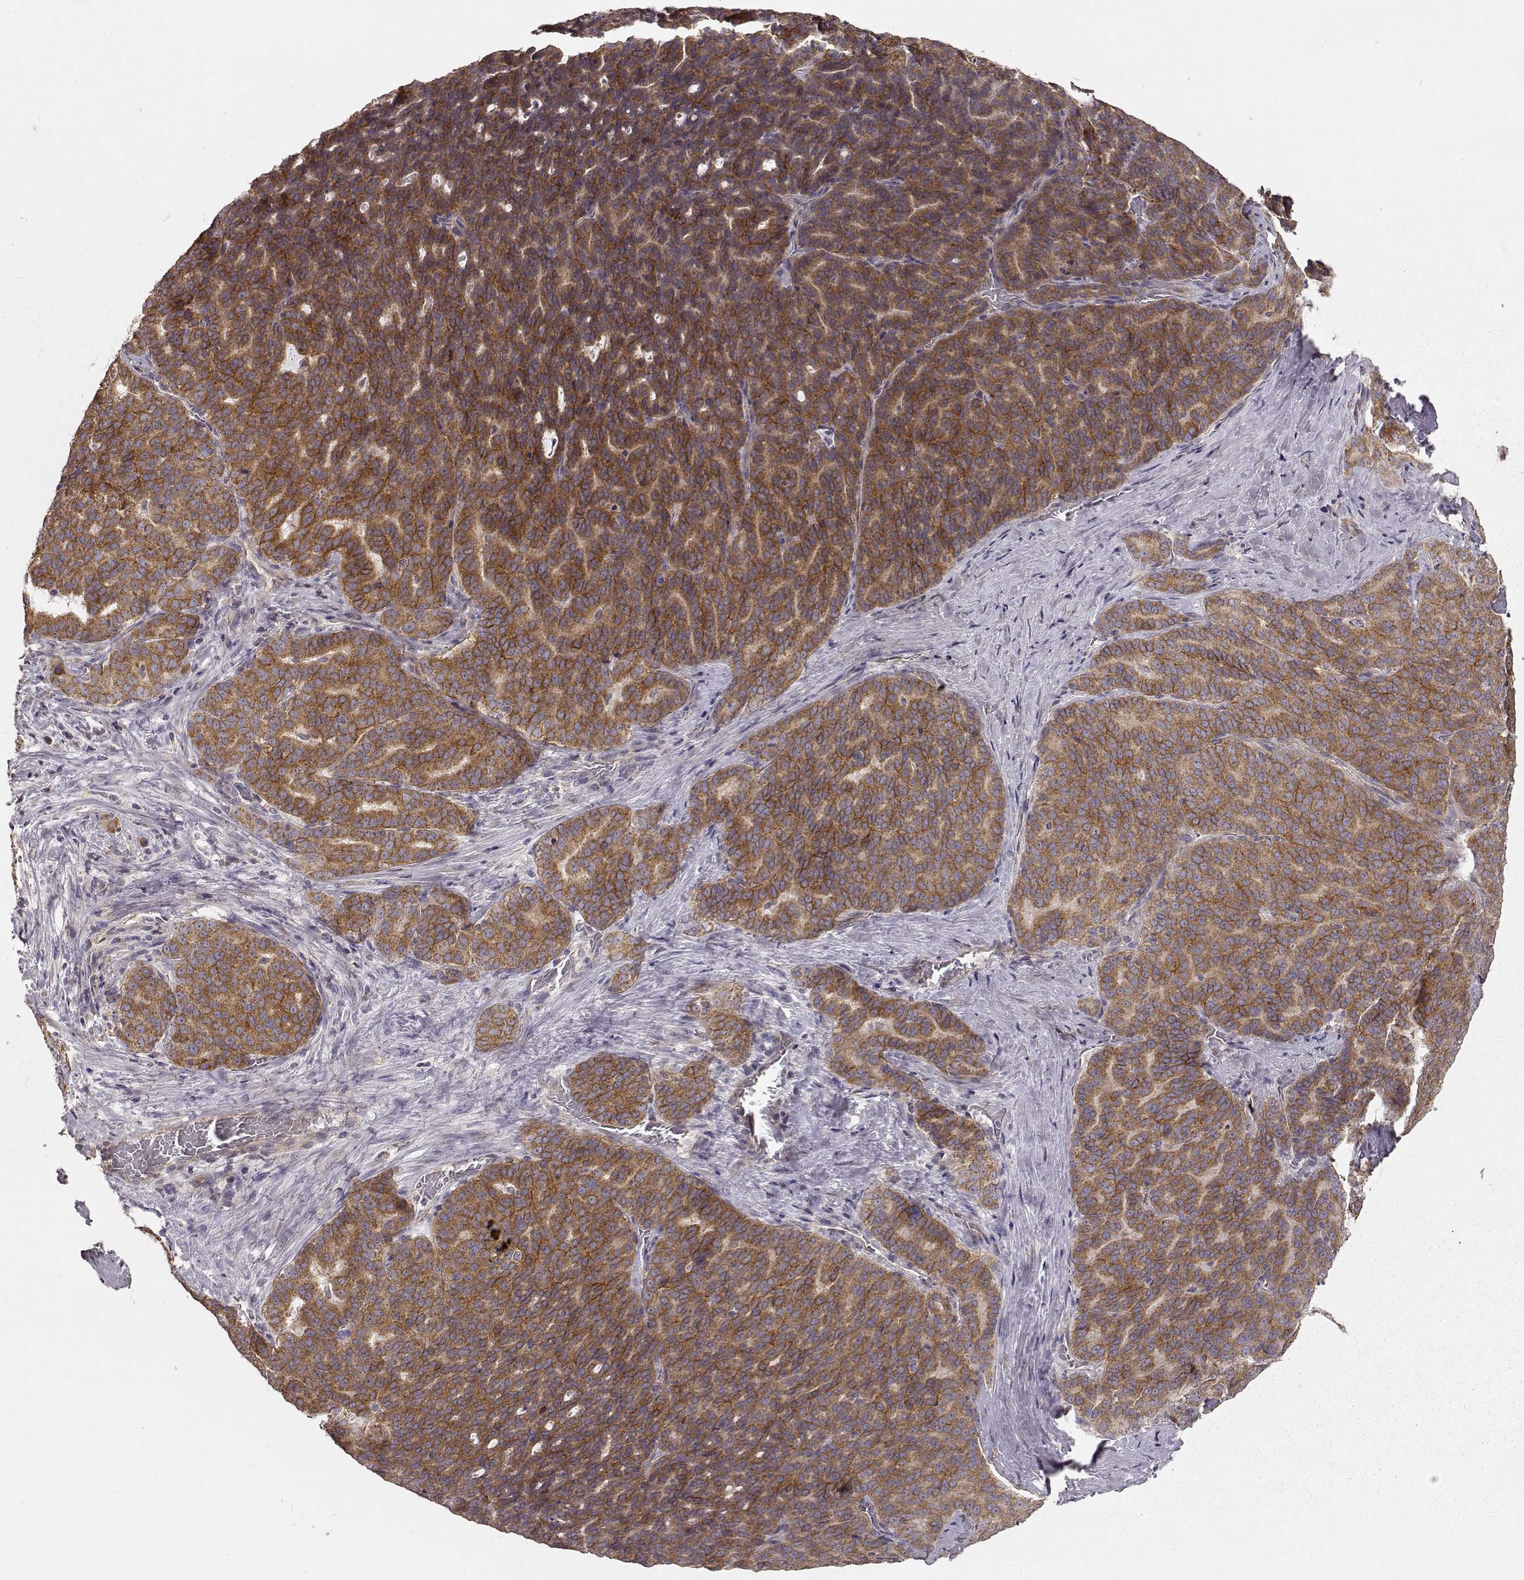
{"staining": {"intensity": "strong", "quantity": ">75%", "location": "cytoplasmic/membranous"}, "tissue": "liver cancer", "cell_type": "Tumor cells", "image_type": "cancer", "snomed": [{"axis": "morphology", "description": "Cholangiocarcinoma"}, {"axis": "topography", "description": "Liver"}], "caption": "Immunohistochemistry staining of liver cancer, which demonstrates high levels of strong cytoplasmic/membranous positivity in about >75% of tumor cells indicating strong cytoplasmic/membranous protein positivity. The staining was performed using DAB (3,3'-diaminobenzidine) (brown) for protein detection and nuclei were counterstained in hematoxylin (blue).", "gene": "ERBB3", "patient": {"sex": "female", "age": 47}}